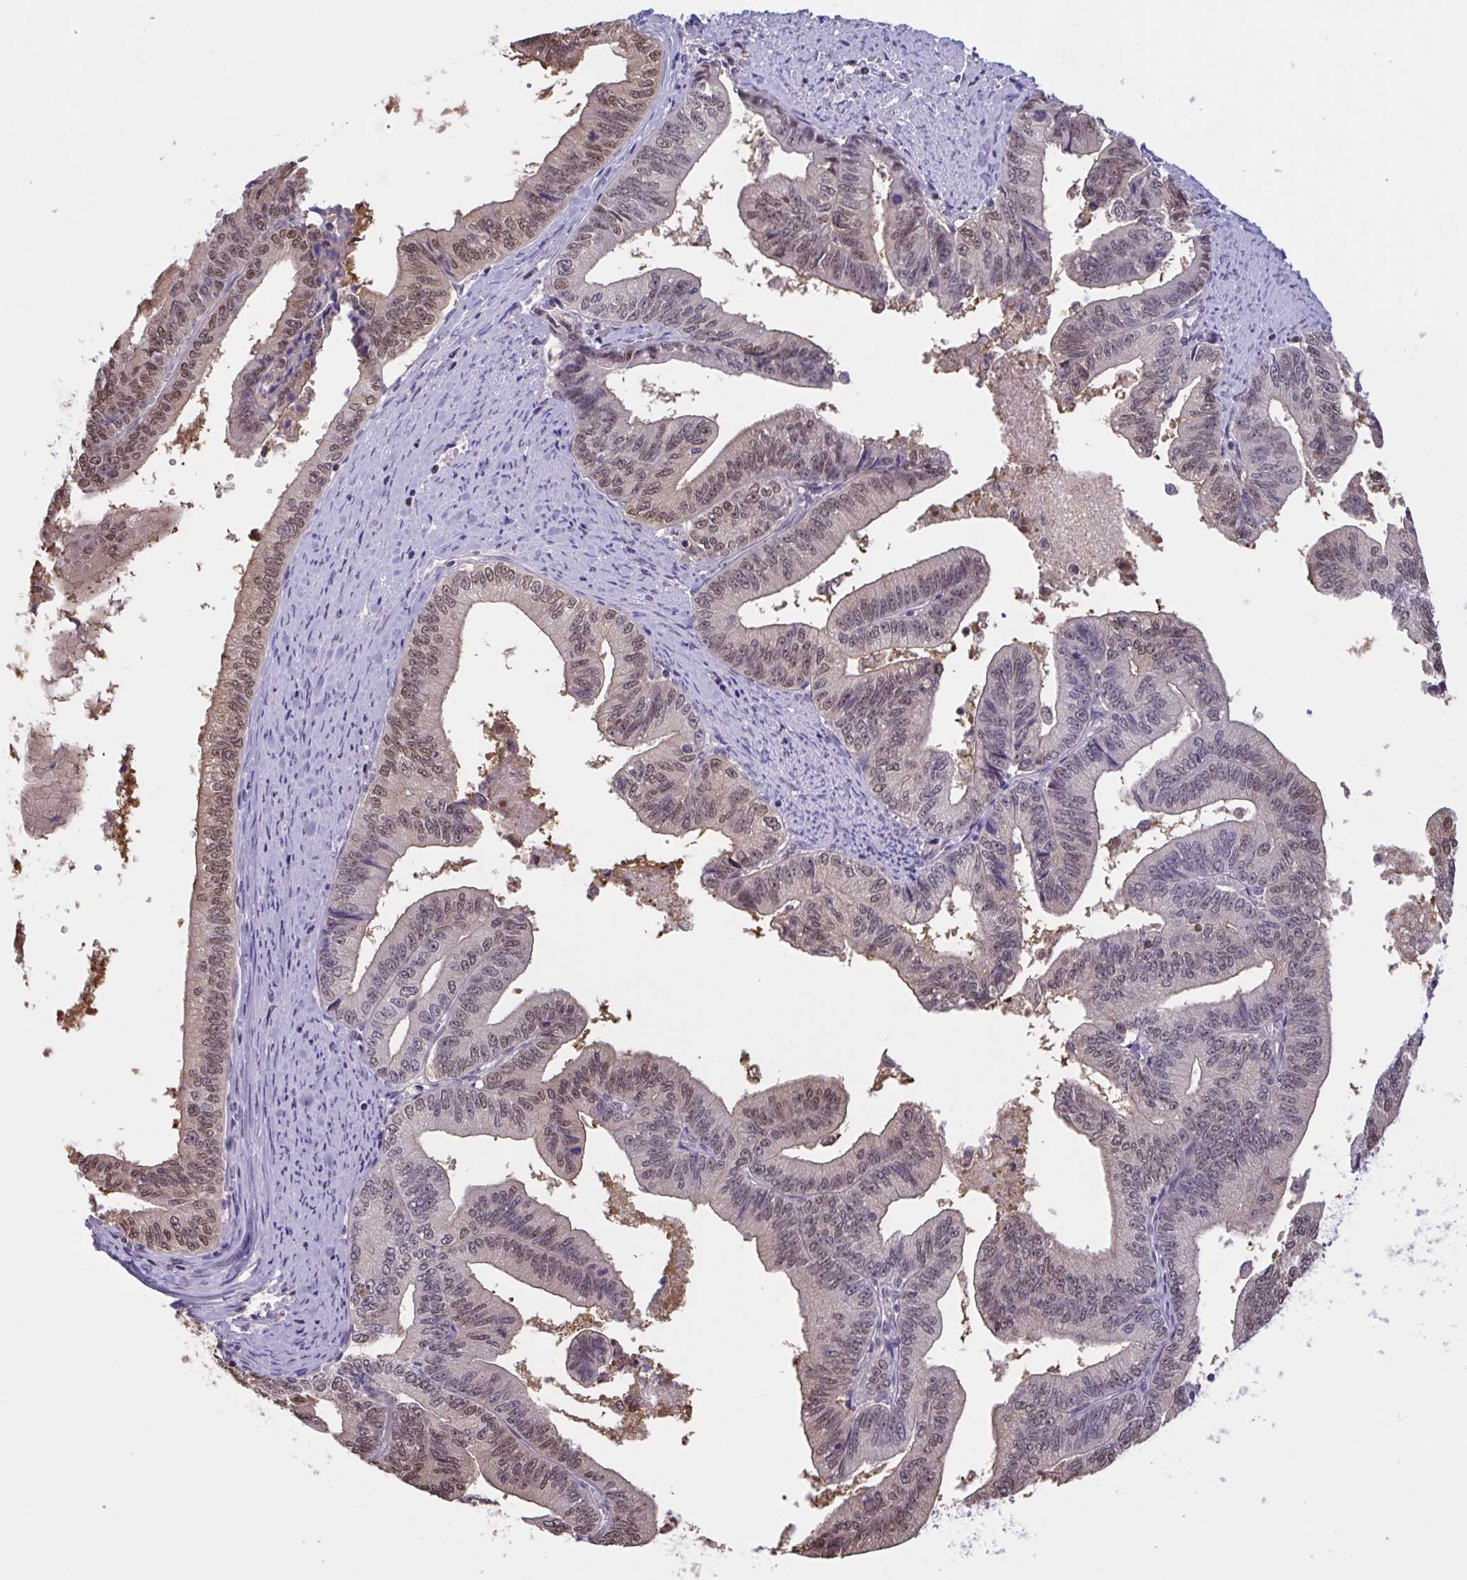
{"staining": {"intensity": "moderate", "quantity": "25%-75%", "location": "nuclear"}, "tissue": "endometrial cancer", "cell_type": "Tumor cells", "image_type": "cancer", "snomed": [{"axis": "morphology", "description": "Adenocarcinoma, NOS"}, {"axis": "topography", "description": "Endometrium"}], "caption": "Immunohistochemical staining of endometrial cancer (adenocarcinoma) demonstrates medium levels of moderate nuclear protein positivity in approximately 25%-75% of tumor cells.", "gene": "RBL1", "patient": {"sex": "female", "age": 65}}